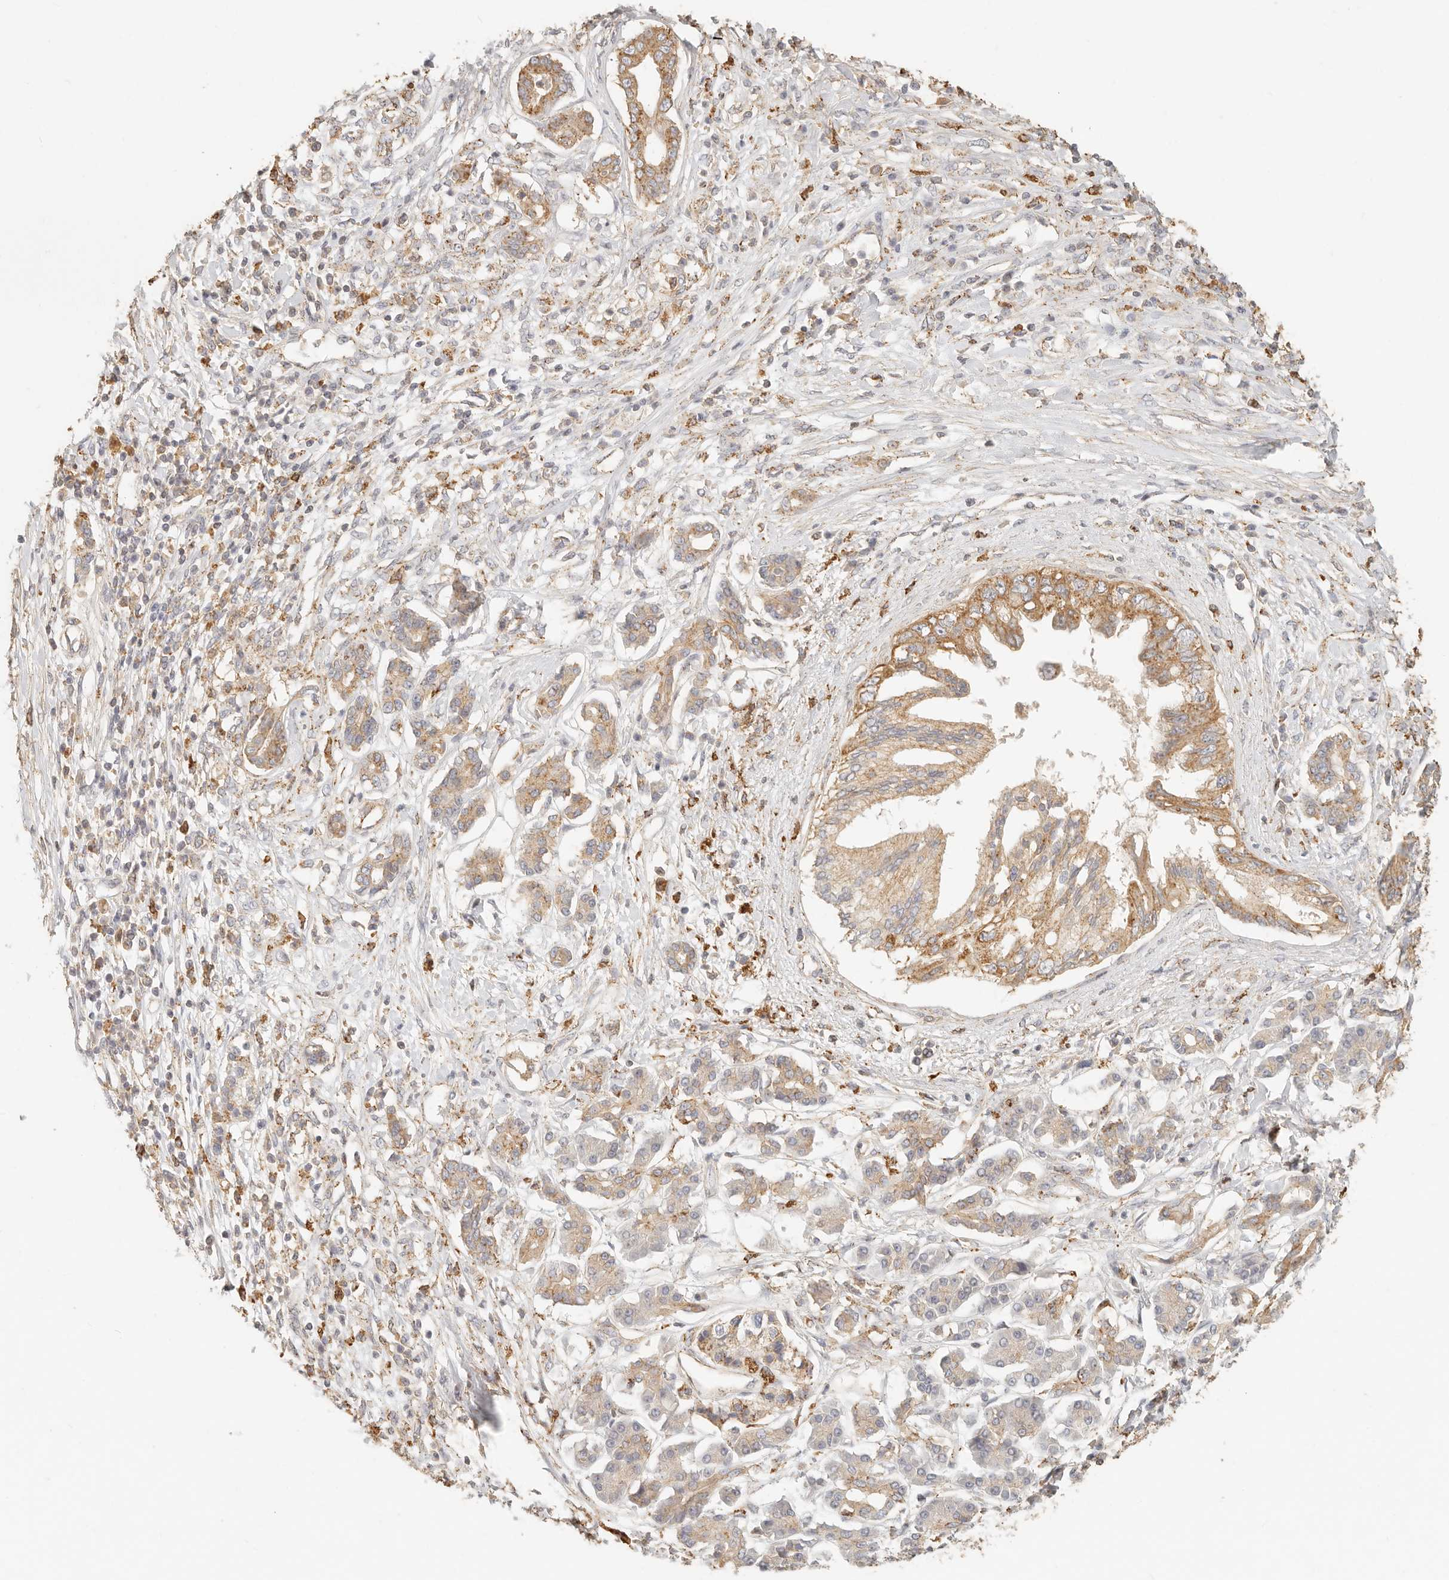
{"staining": {"intensity": "moderate", "quantity": ">75%", "location": "cytoplasmic/membranous"}, "tissue": "pancreatic cancer", "cell_type": "Tumor cells", "image_type": "cancer", "snomed": [{"axis": "morphology", "description": "Adenocarcinoma, NOS"}, {"axis": "topography", "description": "Pancreas"}], "caption": "The immunohistochemical stain shows moderate cytoplasmic/membranous positivity in tumor cells of pancreatic cancer (adenocarcinoma) tissue.", "gene": "CNMD", "patient": {"sex": "female", "age": 56}}